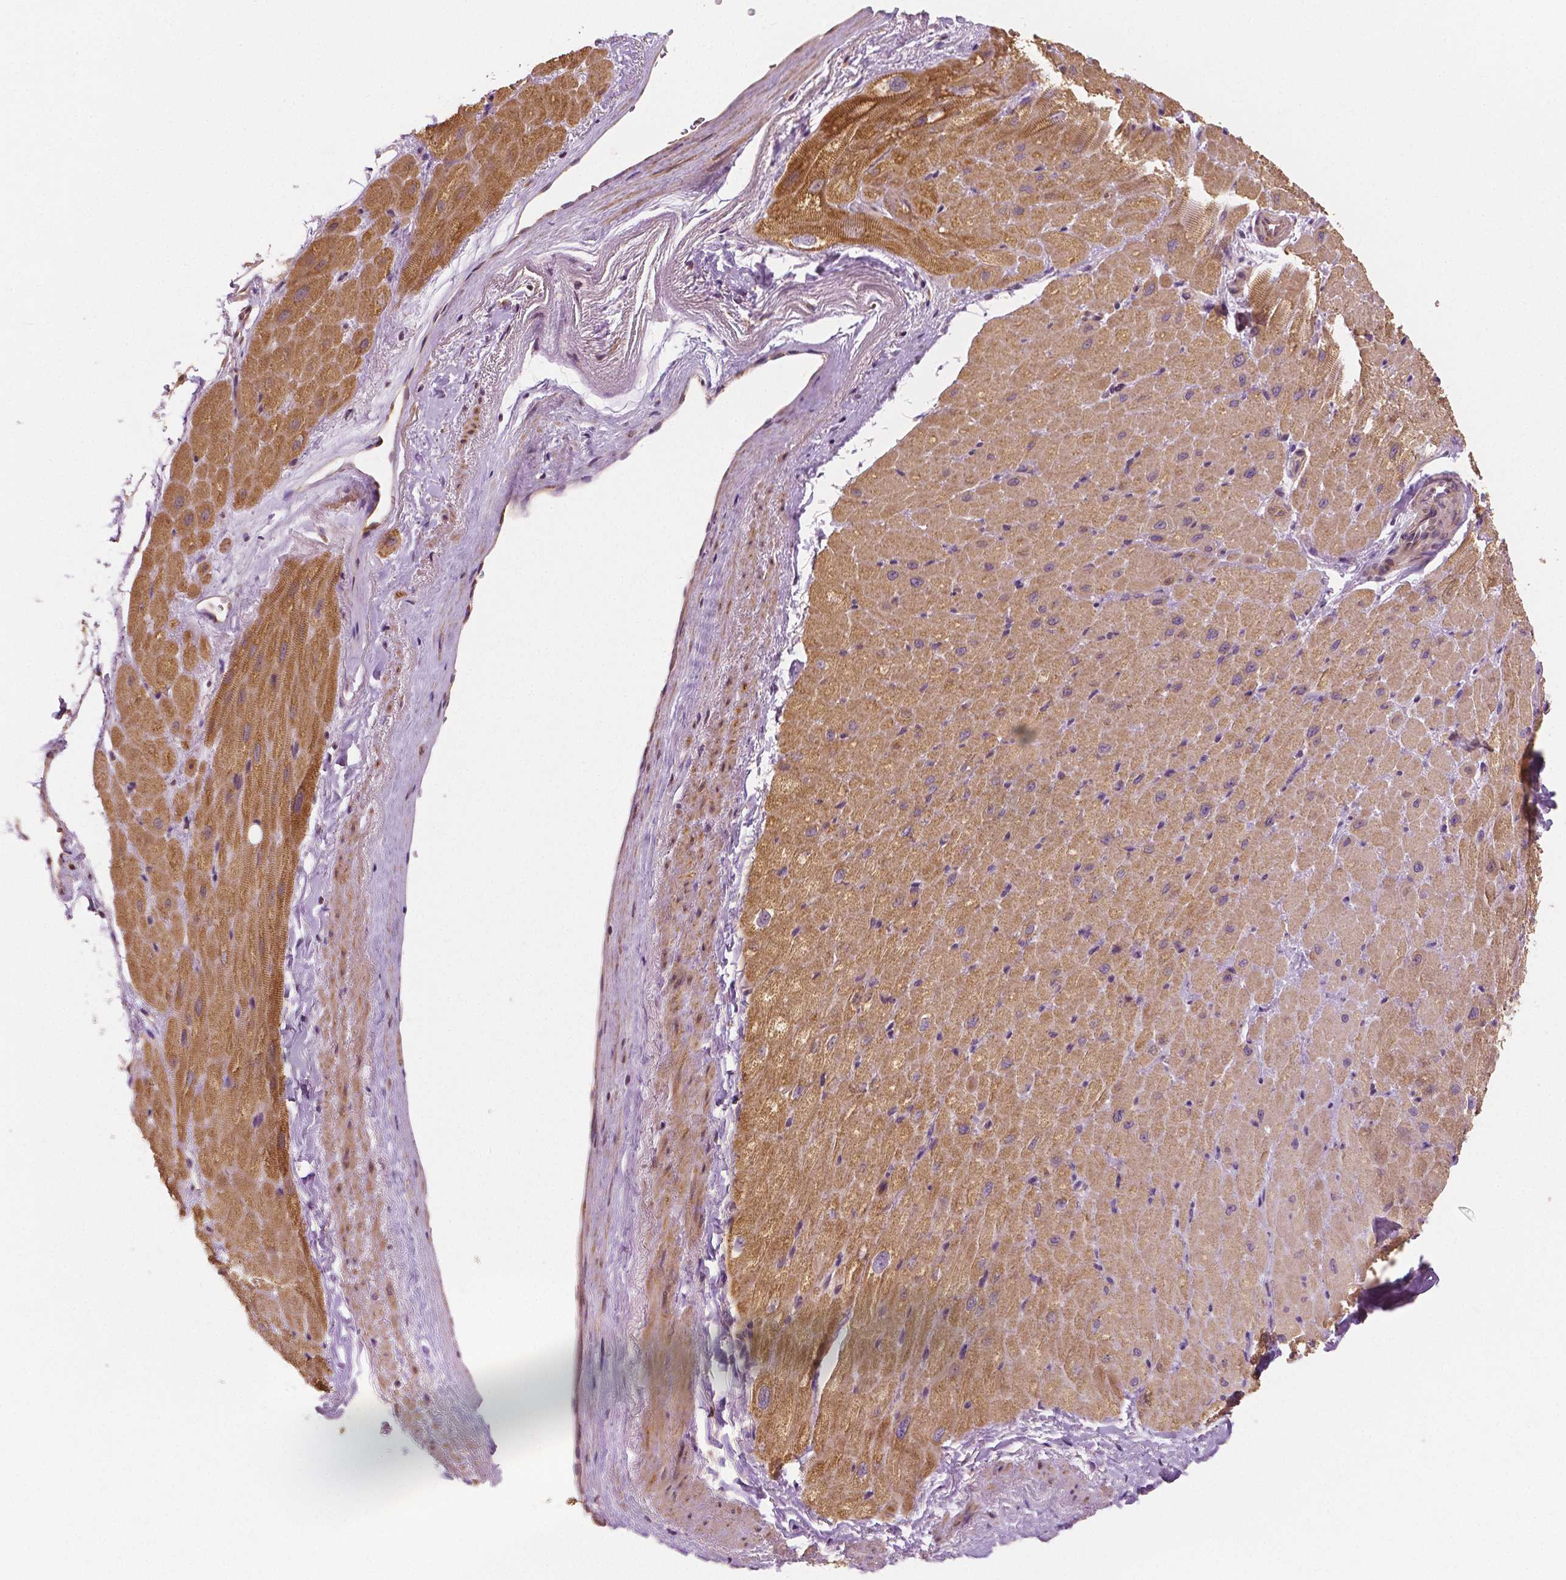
{"staining": {"intensity": "moderate", "quantity": ">75%", "location": "cytoplasmic/membranous"}, "tissue": "heart muscle", "cell_type": "Cardiomyocytes", "image_type": "normal", "snomed": [{"axis": "morphology", "description": "Normal tissue, NOS"}, {"axis": "topography", "description": "Heart"}], "caption": "The photomicrograph demonstrates immunohistochemical staining of normal heart muscle. There is moderate cytoplasmic/membranous staining is identified in about >75% of cardiomyocytes. The staining is performed using DAB brown chromogen to label protein expression. The nuclei are counter-stained blue using hematoxylin.", "gene": "CLBA1", "patient": {"sex": "male", "age": 62}}